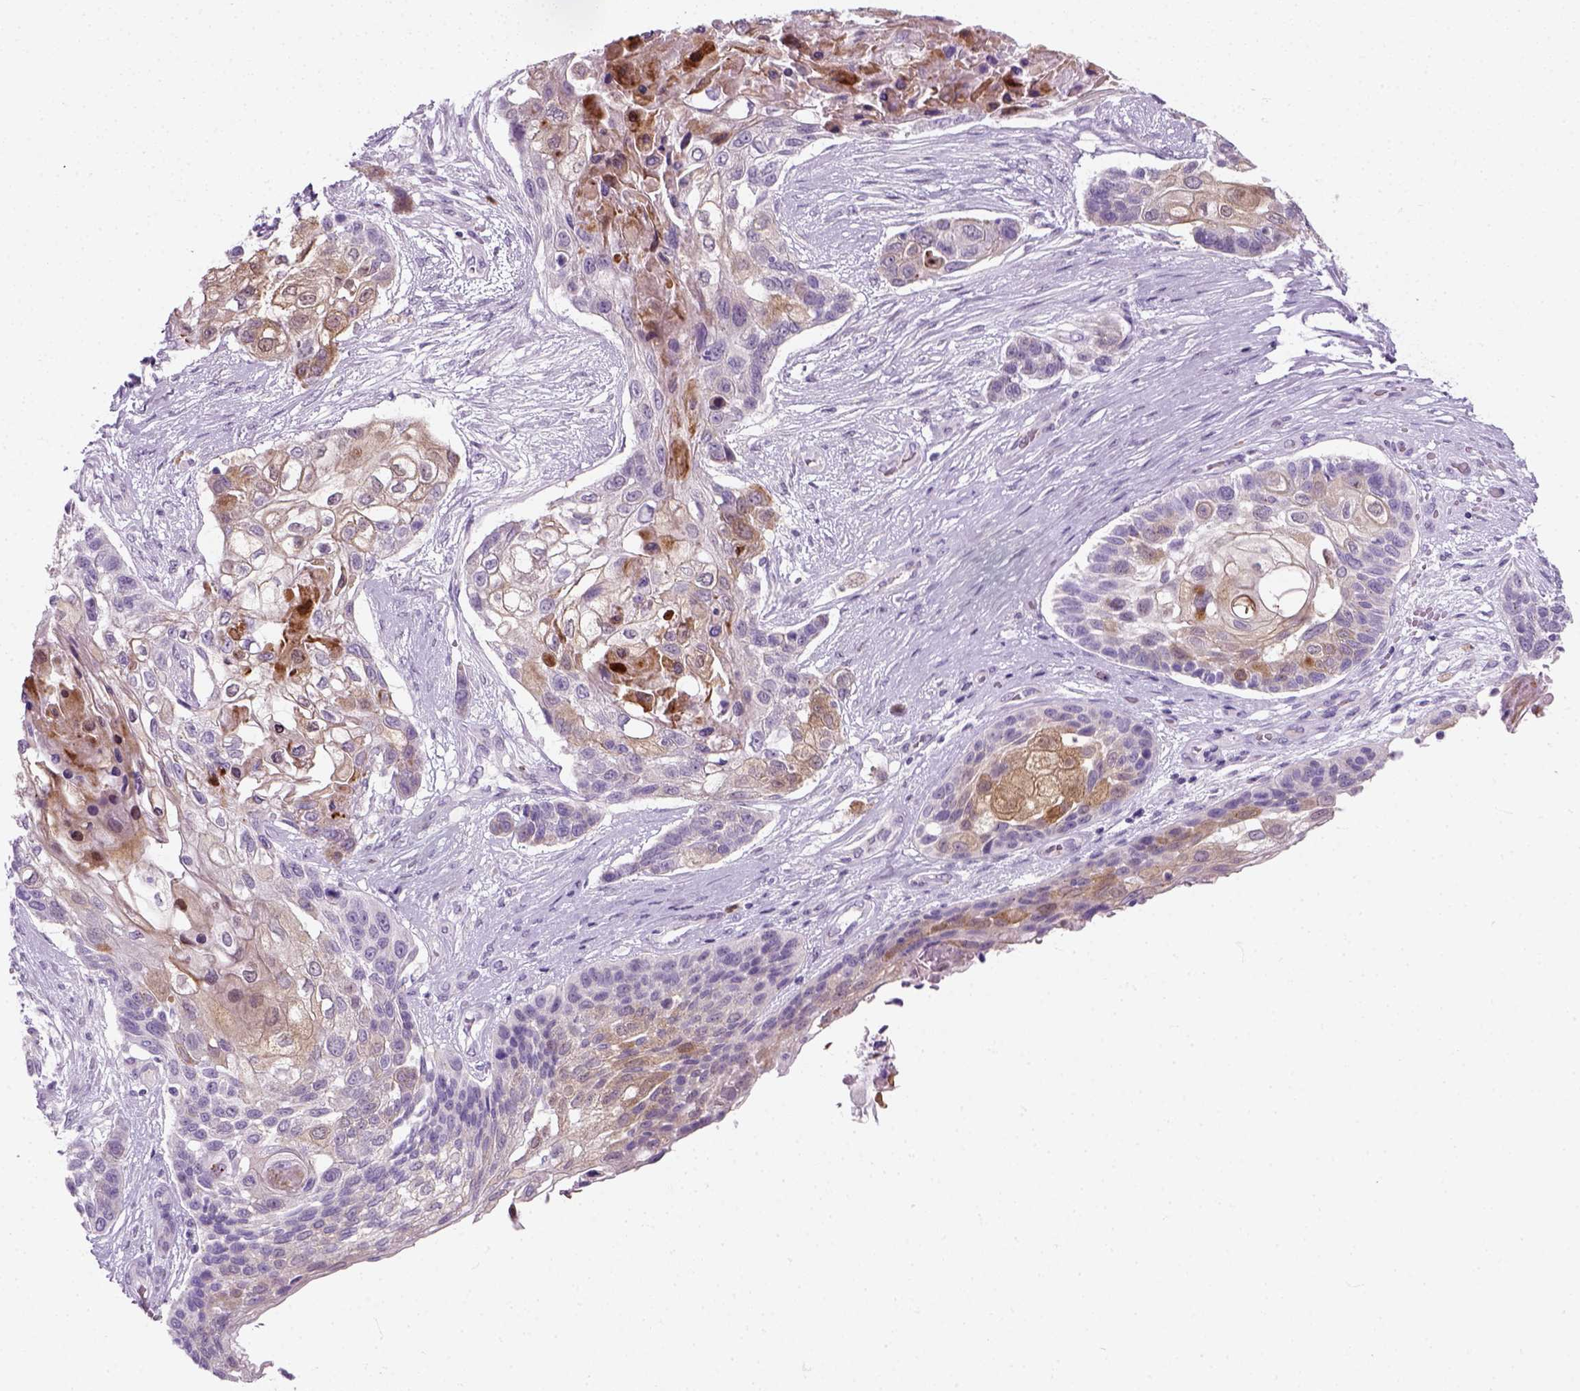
{"staining": {"intensity": "negative", "quantity": "none", "location": "none"}, "tissue": "lung cancer", "cell_type": "Tumor cells", "image_type": "cancer", "snomed": [{"axis": "morphology", "description": "Squamous cell carcinoma, NOS"}, {"axis": "topography", "description": "Lung"}], "caption": "High power microscopy photomicrograph of an immunohistochemistry (IHC) micrograph of lung cancer (squamous cell carcinoma), revealing no significant expression in tumor cells. (DAB immunohistochemistry visualized using brightfield microscopy, high magnification).", "gene": "IL4", "patient": {"sex": "male", "age": 69}}